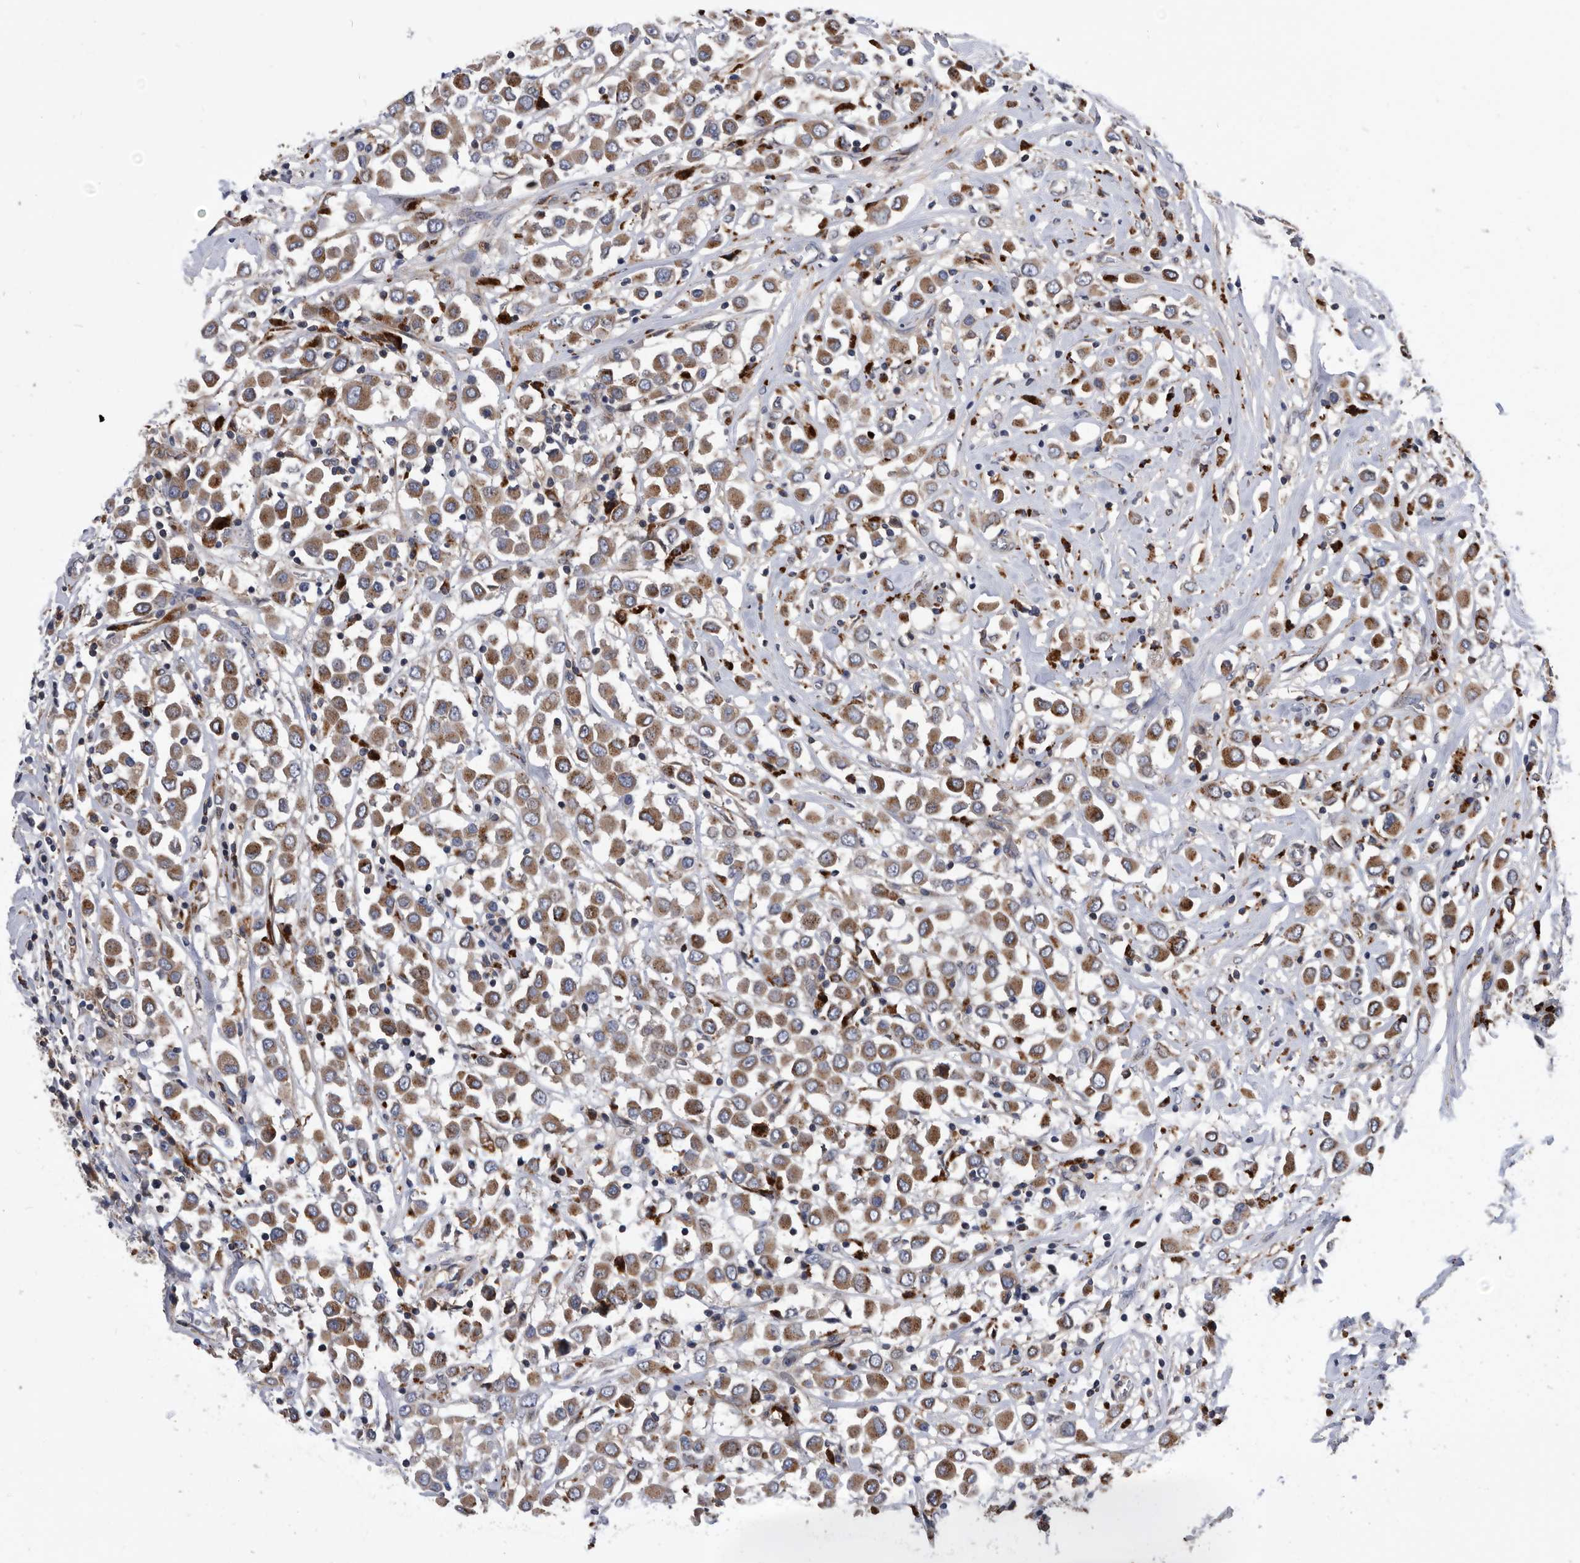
{"staining": {"intensity": "moderate", "quantity": ">75%", "location": "cytoplasmic/membranous"}, "tissue": "breast cancer", "cell_type": "Tumor cells", "image_type": "cancer", "snomed": [{"axis": "morphology", "description": "Duct carcinoma"}, {"axis": "topography", "description": "Breast"}], "caption": "Immunohistochemical staining of human breast cancer demonstrates medium levels of moderate cytoplasmic/membranous protein expression in about >75% of tumor cells.", "gene": "BAIAP3", "patient": {"sex": "female", "age": 61}}